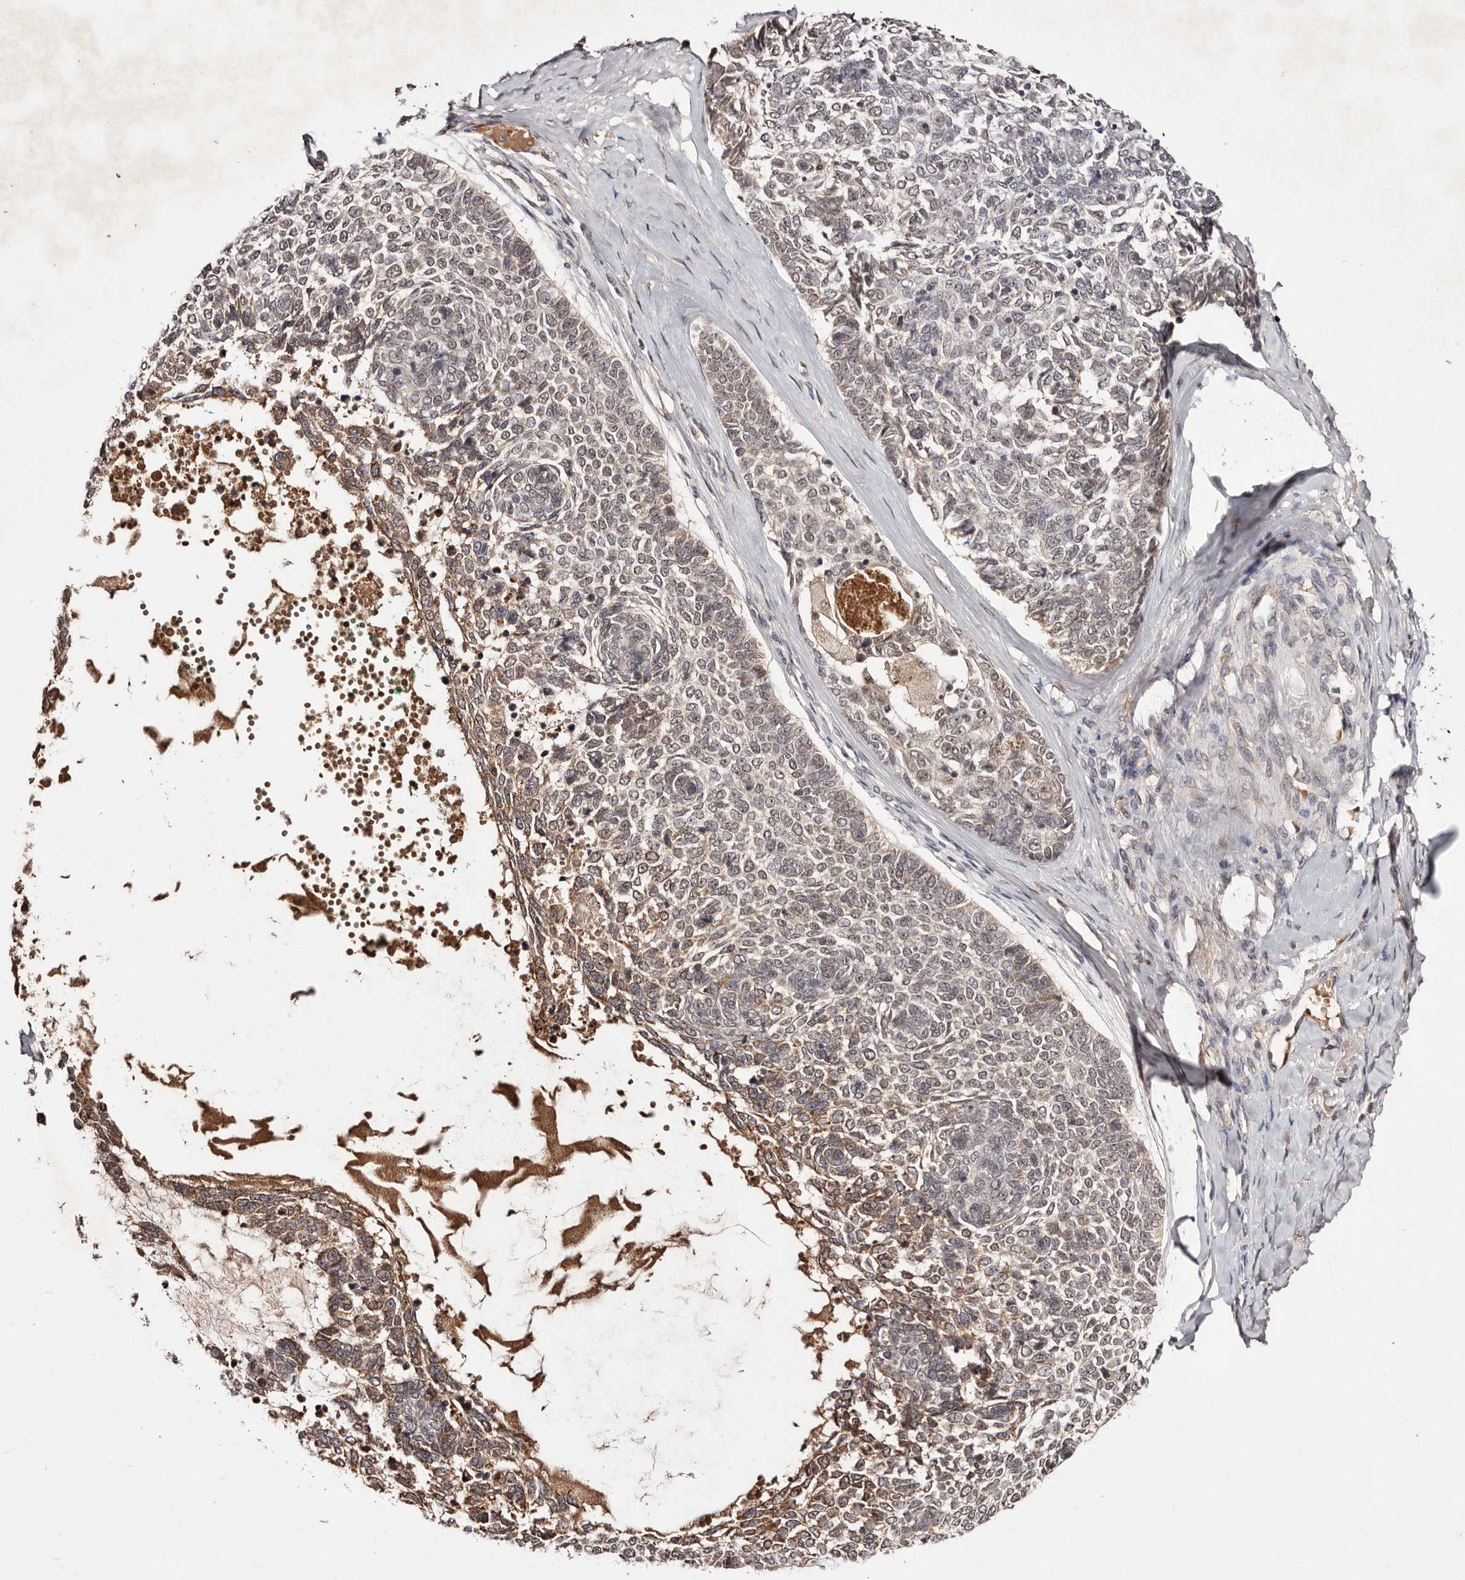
{"staining": {"intensity": "weak", "quantity": "25%-75%", "location": "cytoplasmic/membranous,nuclear"}, "tissue": "skin cancer", "cell_type": "Tumor cells", "image_type": "cancer", "snomed": [{"axis": "morphology", "description": "Basal cell carcinoma"}, {"axis": "topography", "description": "Skin"}], "caption": "Brown immunohistochemical staining in human skin cancer exhibits weak cytoplasmic/membranous and nuclear positivity in approximately 25%-75% of tumor cells.", "gene": "BICRAL", "patient": {"sex": "female", "age": 81}}